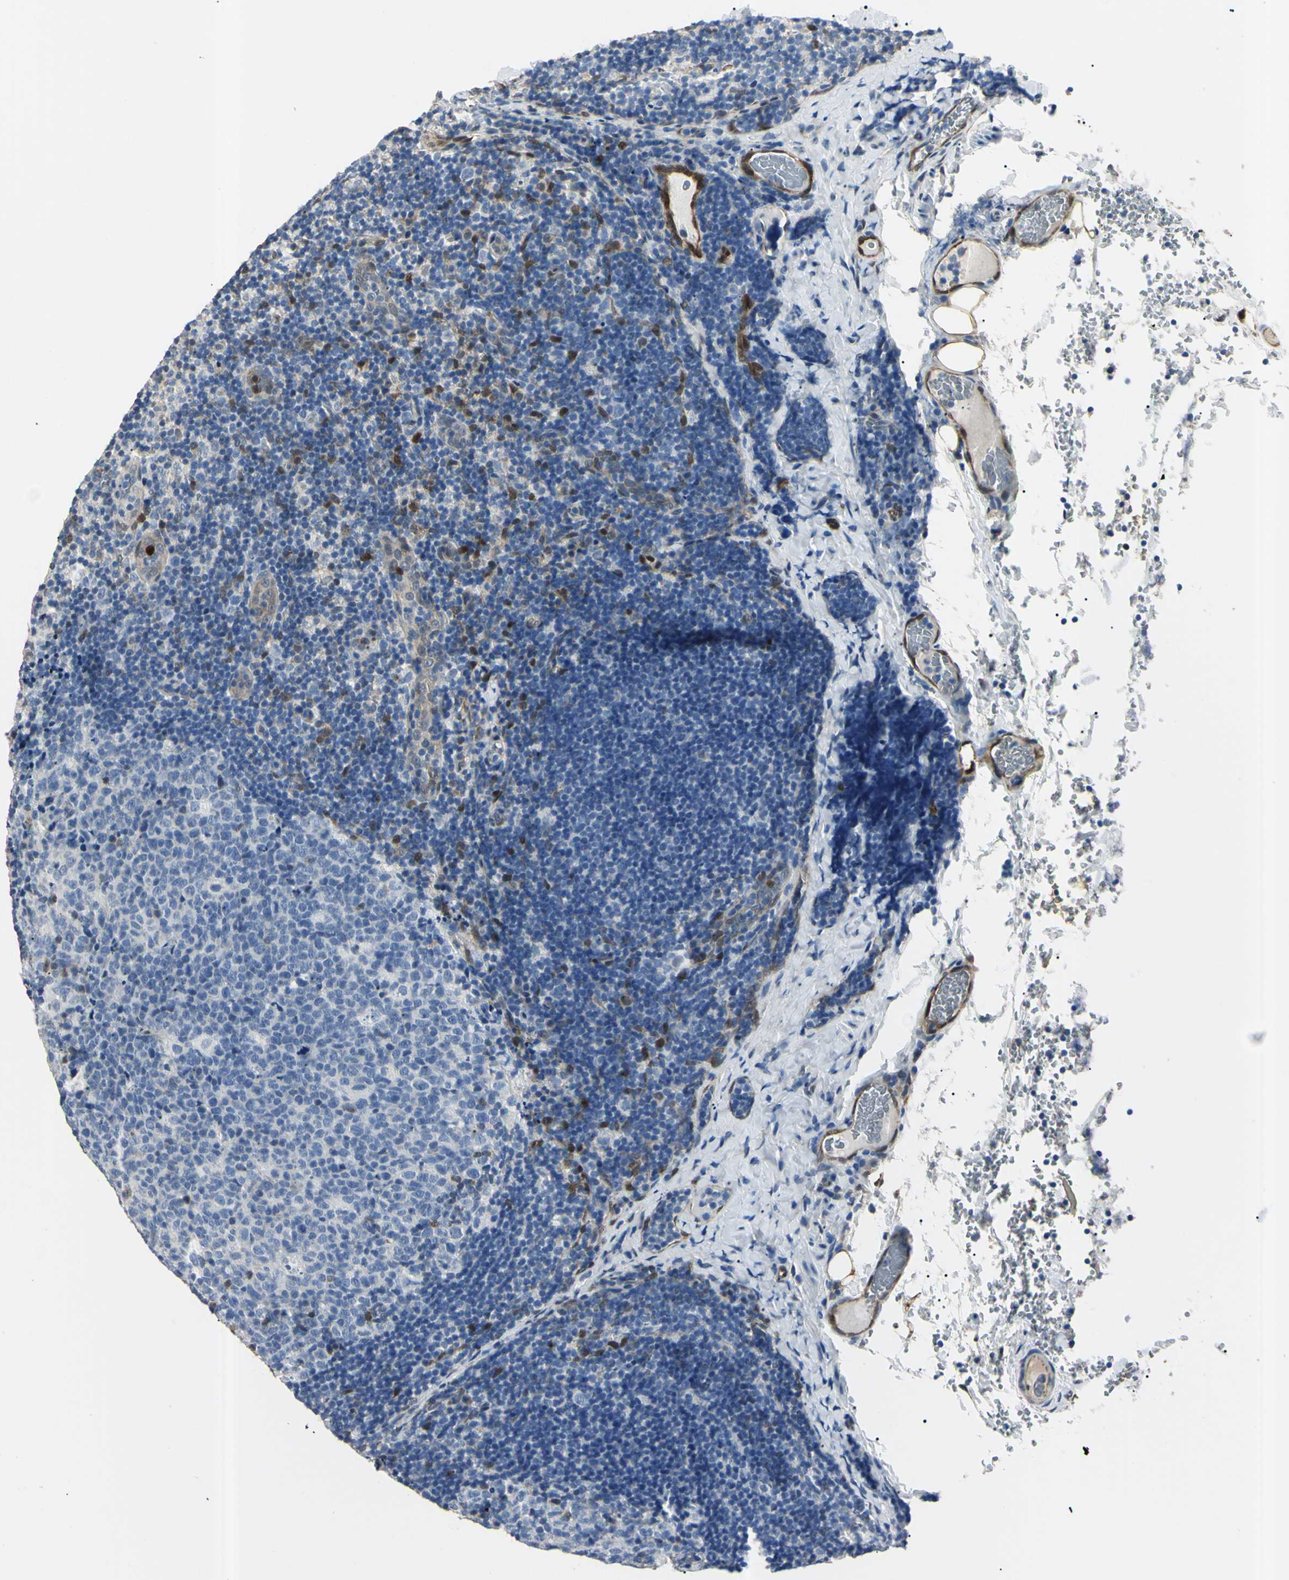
{"staining": {"intensity": "negative", "quantity": "none", "location": "none"}, "tissue": "lymph node", "cell_type": "Germinal center cells", "image_type": "normal", "snomed": [{"axis": "morphology", "description": "Normal tissue, NOS"}, {"axis": "topography", "description": "Lymph node"}], "caption": "Immunohistochemistry histopathology image of normal lymph node: lymph node stained with DAB shows no significant protein expression in germinal center cells. The staining was performed using DAB (3,3'-diaminobenzidine) to visualize the protein expression in brown, while the nuclei were stained in blue with hematoxylin (Magnification: 20x).", "gene": "AKR1C3", "patient": {"sex": "female", "age": 14}}